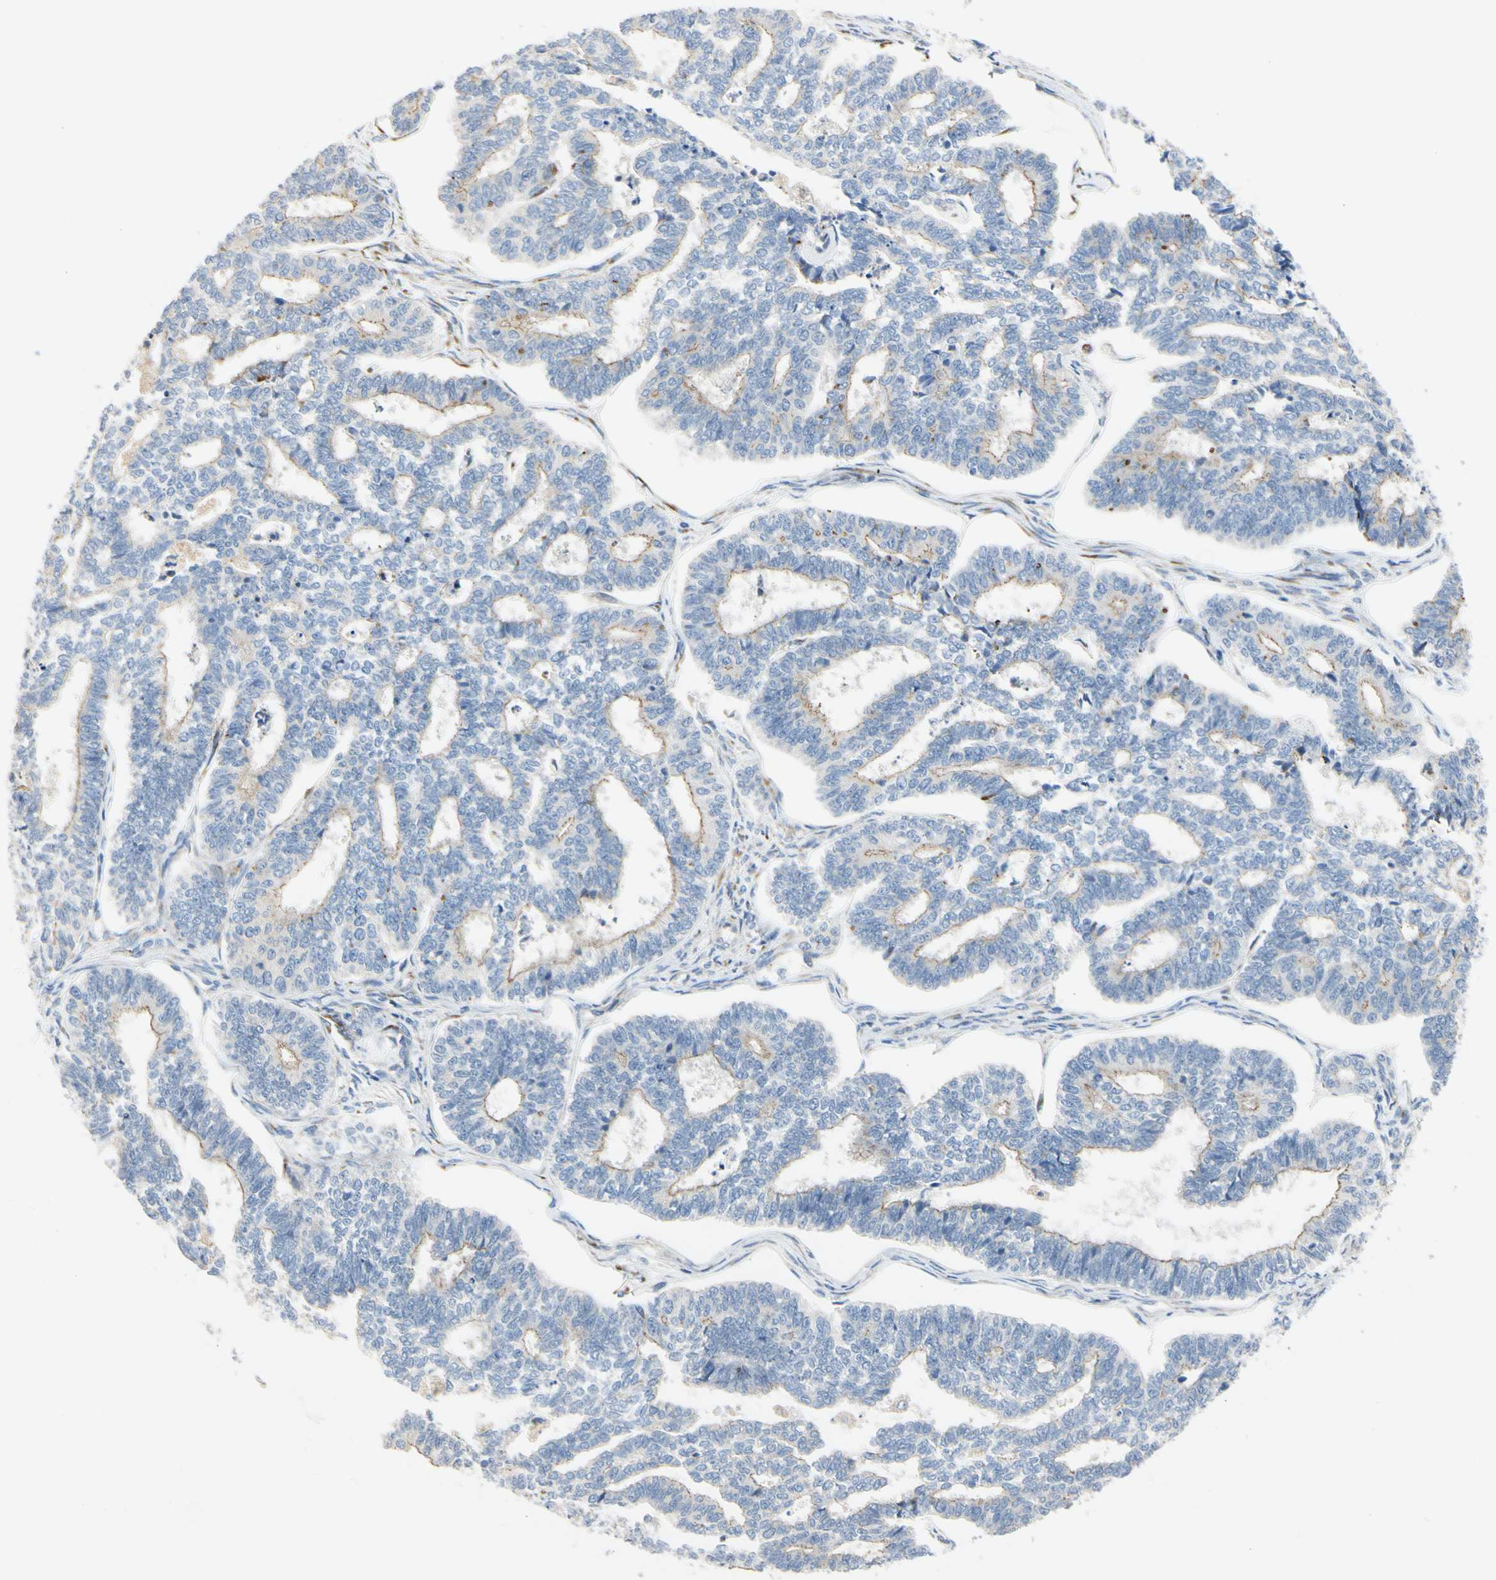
{"staining": {"intensity": "weak", "quantity": "25%-75%", "location": "cytoplasmic/membranous"}, "tissue": "endometrial cancer", "cell_type": "Tumor cells", "image_type": "cancer", "snomed": [{"axis": "morphology", "description": "Adenocarcinoma, NOS"}, {"axis": "topography", "description": "Endometrium"}], "caption": "Immunohistochemical staining of human endometrial adenocarcinoma reveals low levels of weak cytoplasmic/membranous expression in about 25%-75% of tumor cells.", "gene": "ZNF236", "patient": {"sex": "female", "age": 70}}